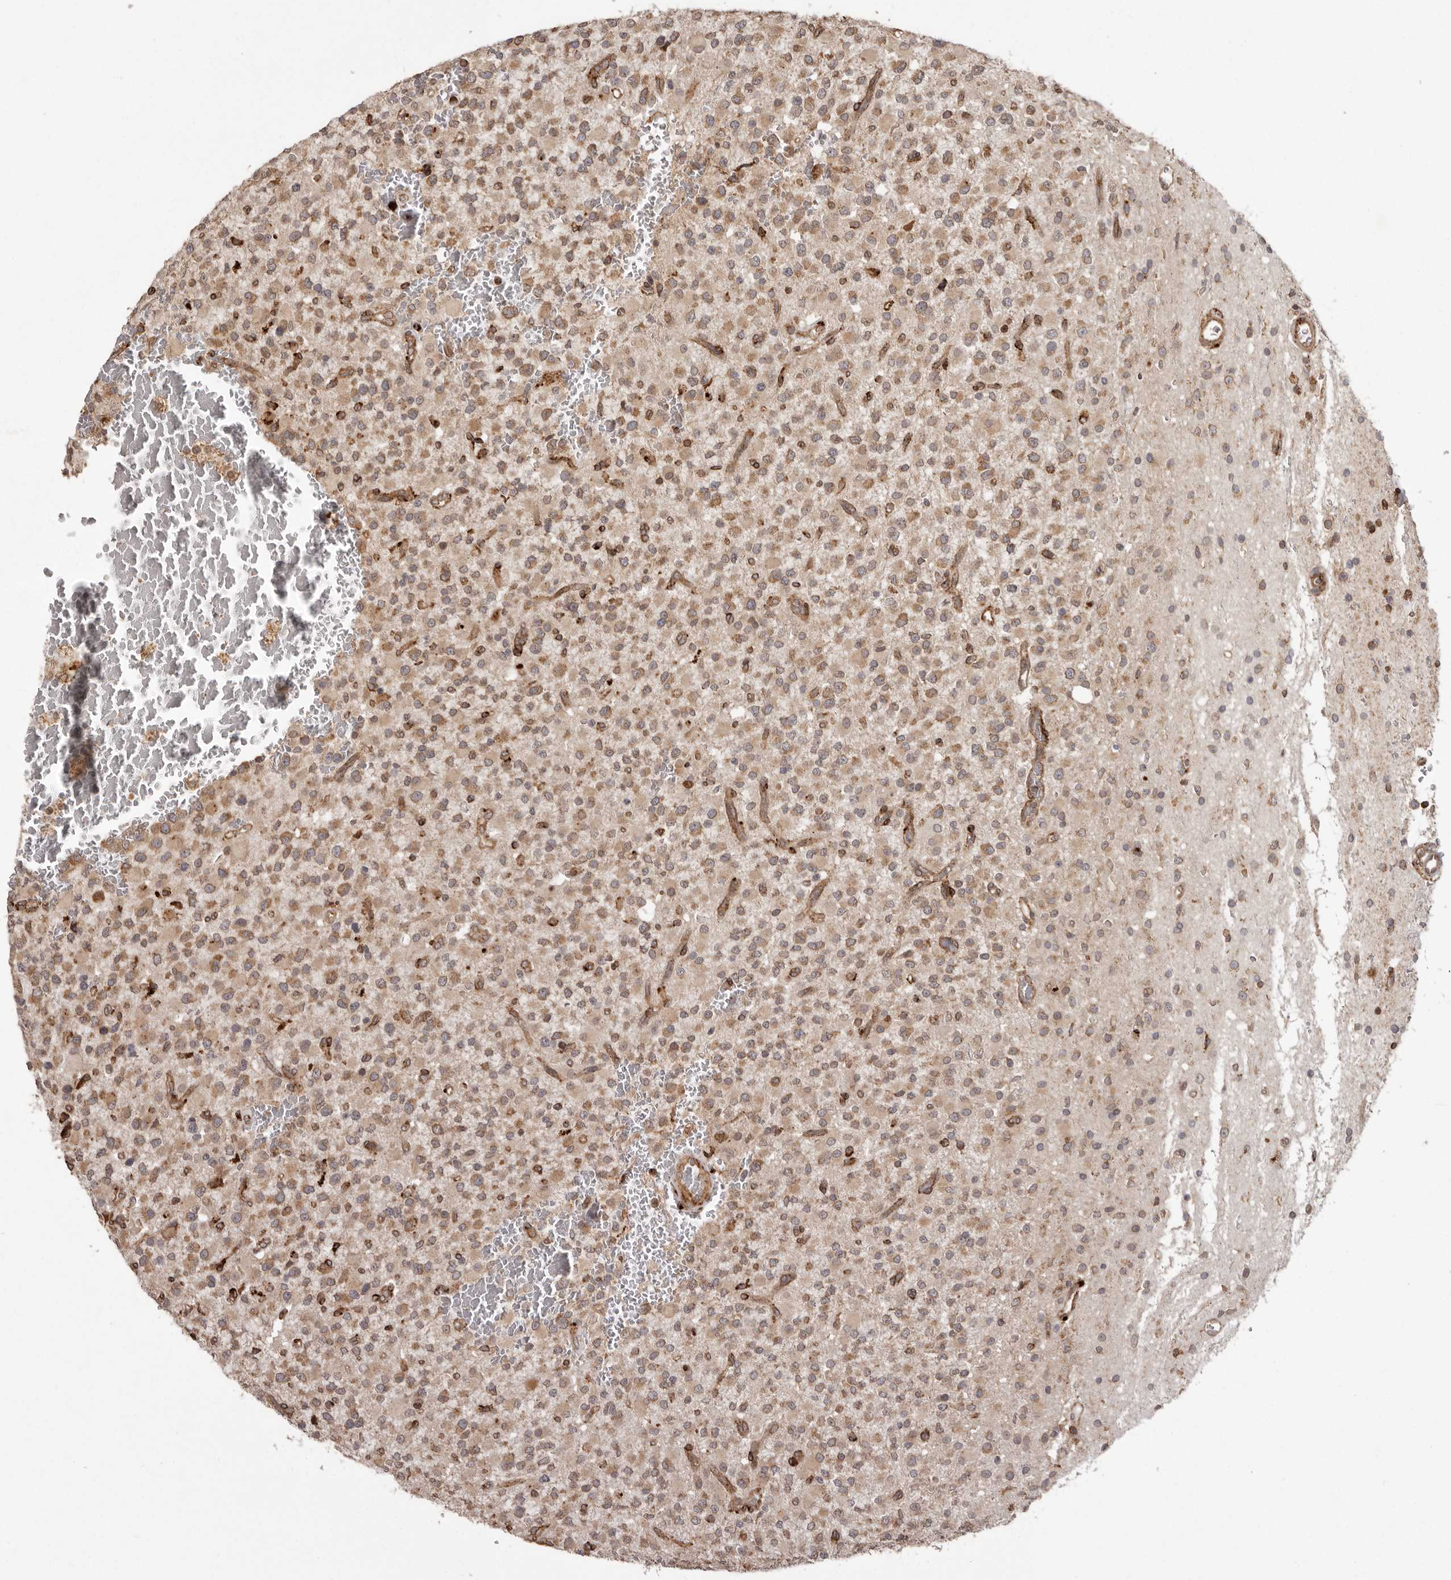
{"staining": {"intensity": "moderate", "quantity": ">75%", "location": "cytoplasmic/membranous"}, "tissue": "glioma", "cell_type": "Tumor cells", "image_type": "cancer", "snomed": [{"axis": "morphology", "description": "Glioma, malignant, High grade"}, {"axis": "topography", "description": "Brain"}], "caption": "Brown immunohistochemical staining in human malignant glioma (high-grade) exhibits moderate cytoplasmic/membranous expression in approximately >75% of tumor cells. (brown staining indicates protein expression, while blue staining denotes nuclei).", "gene": "NUP43", "patient": {"sex": "male", "age": 34}}